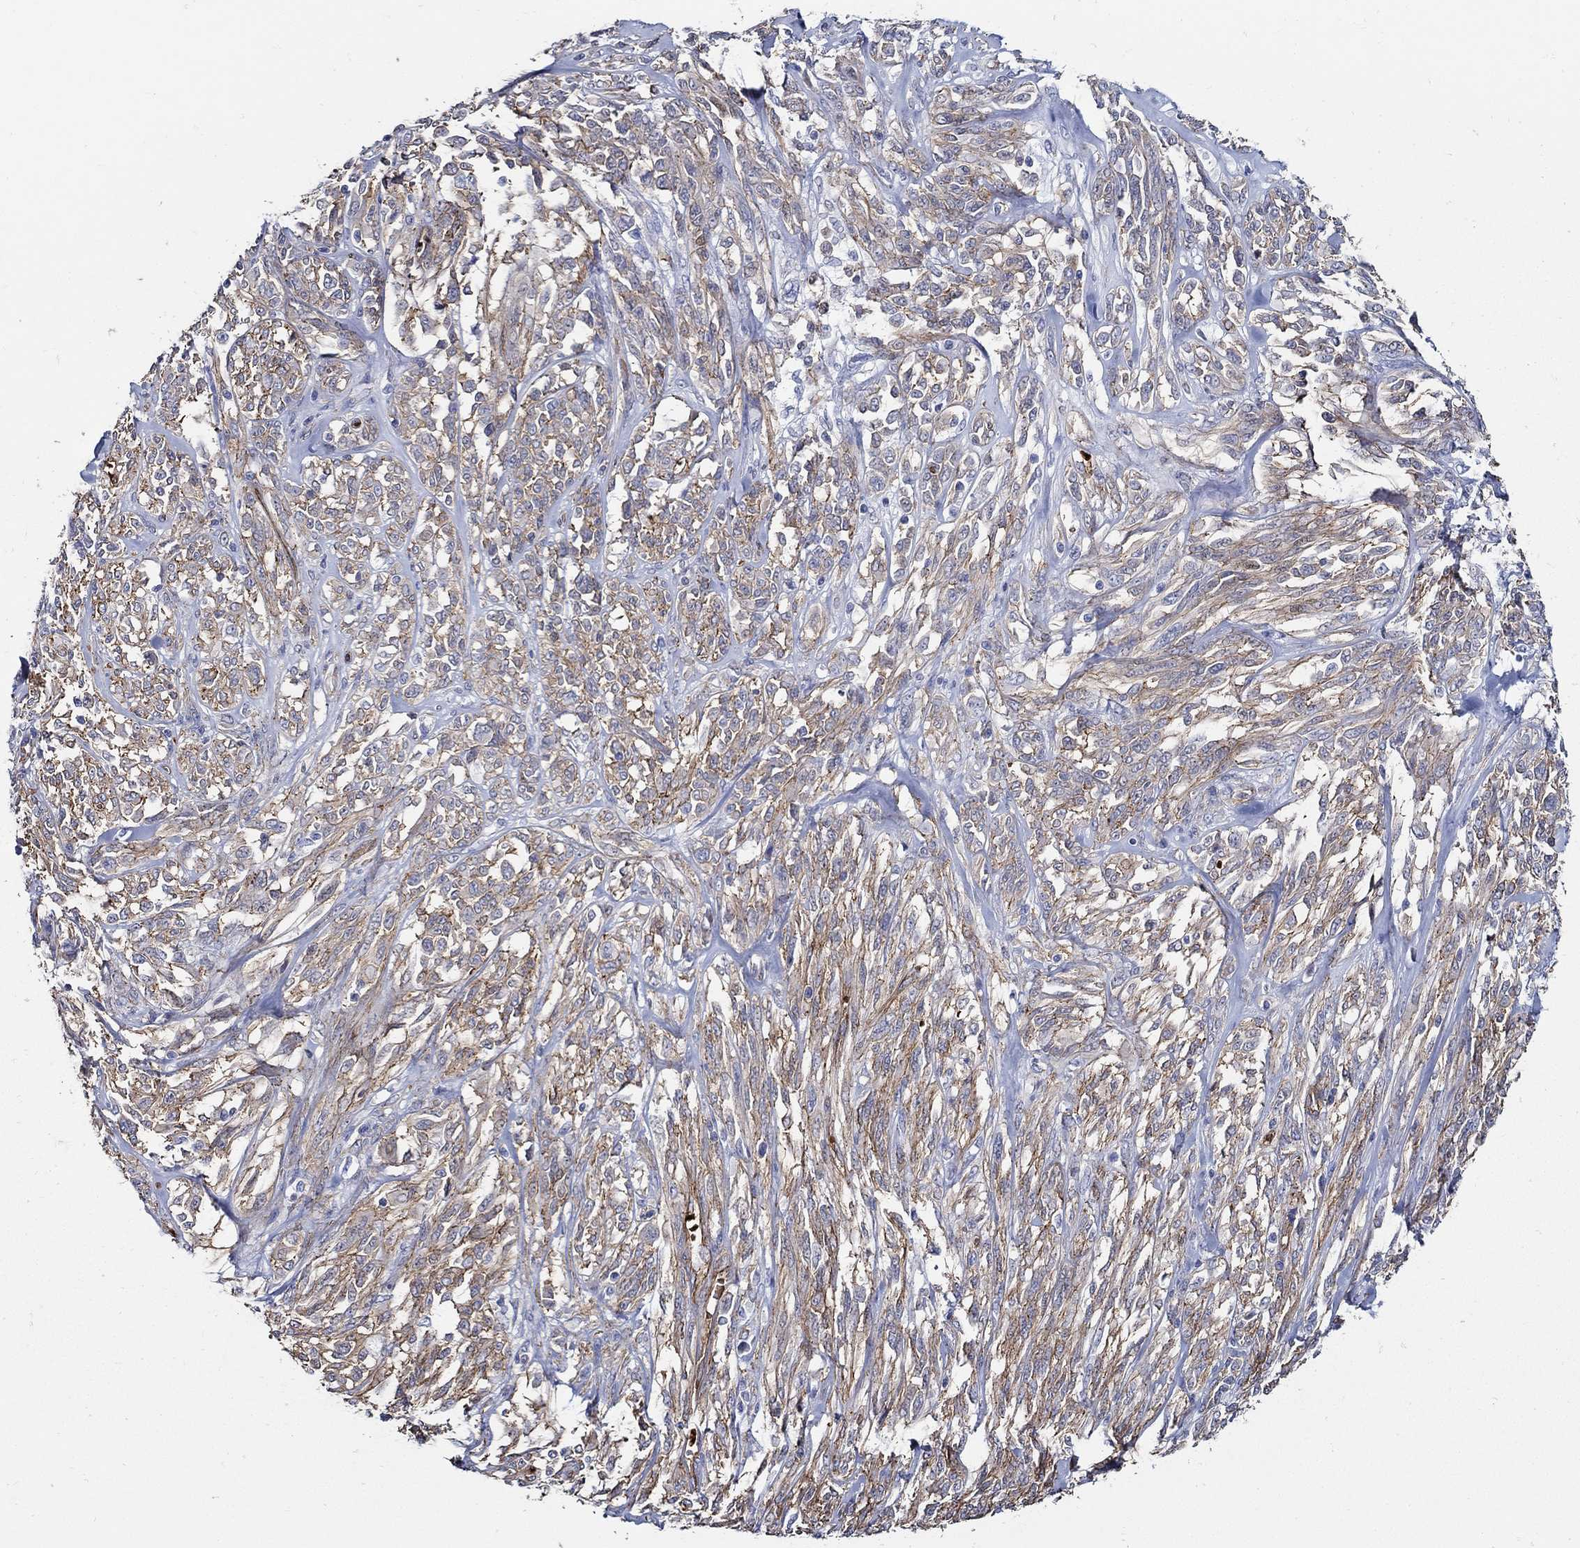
{"staining": {"intensity": "moderate", "quantity": ">75%", "location": "cytoplasmic/membranous"}, "tissue": "melanoma", "cell_type": "Tumor cells", "image_type": "cancer", "snomed": [{"axis": "morphology", "description": "Malignant melanoma, NOS"}, {"axis": "topography", "description": "Skin"}], "caption": "Melanoma stained with immunohistochemistry reveals moderate cytoplasmic/membranous expression in about >75% of tumor cells.", "gene": "APBB3", "patient": {"sex": "female", "age": 91}}